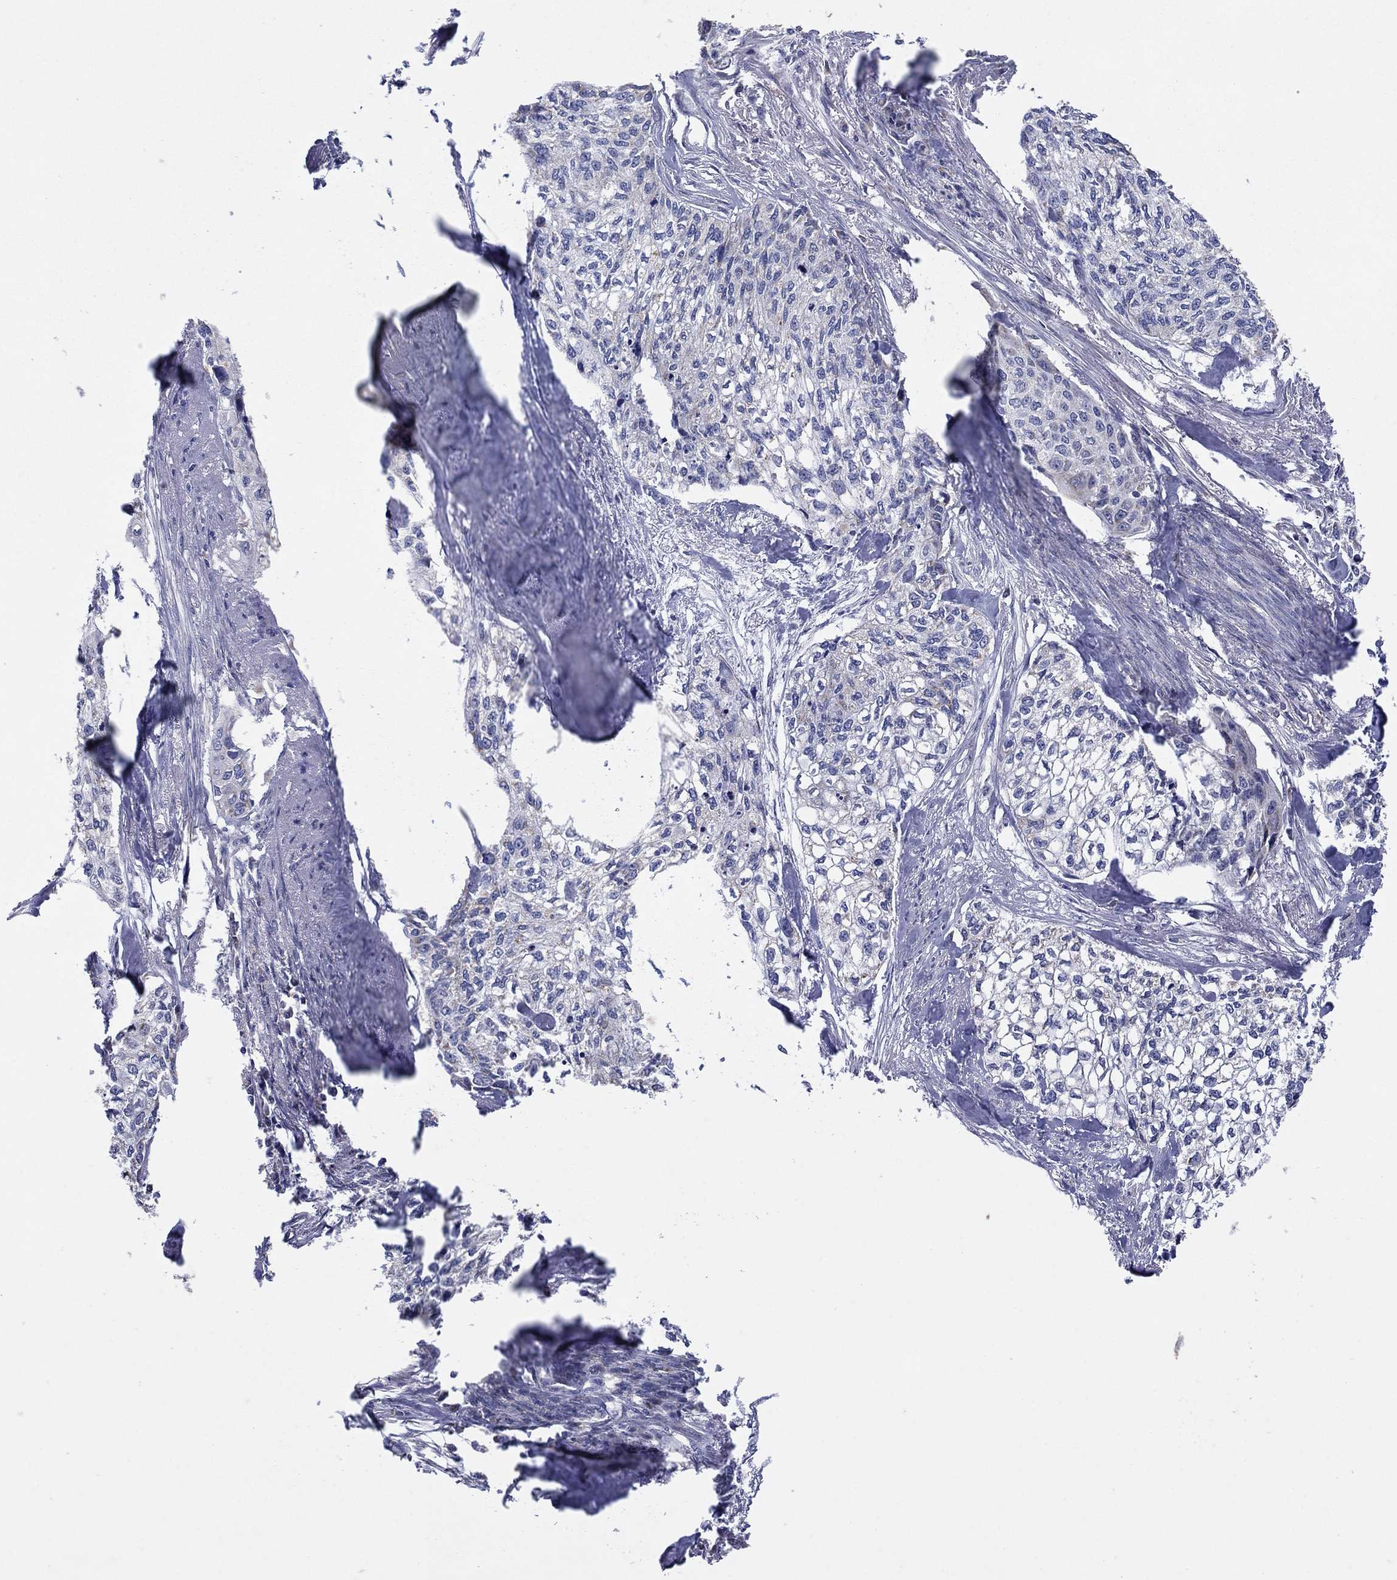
{"staining": {"intensity": "negative", "quantity": "none", "location": "none"}, "tissue": "cervical cancer", "cell_type": "Tumor cells", "image_type": "cancer", "snomed": [{"axis": "morphology", "description": "Squamous cell carcinoma, NOS"}, {"axis": "topography", "description": "Cervix"}], "caption": "IHC of cervical cancer (squamous cell carcinoma) reveals no expression in tumor cells.", "gene": "HPS5", "patient": {"sex": "female", "age": 58}}